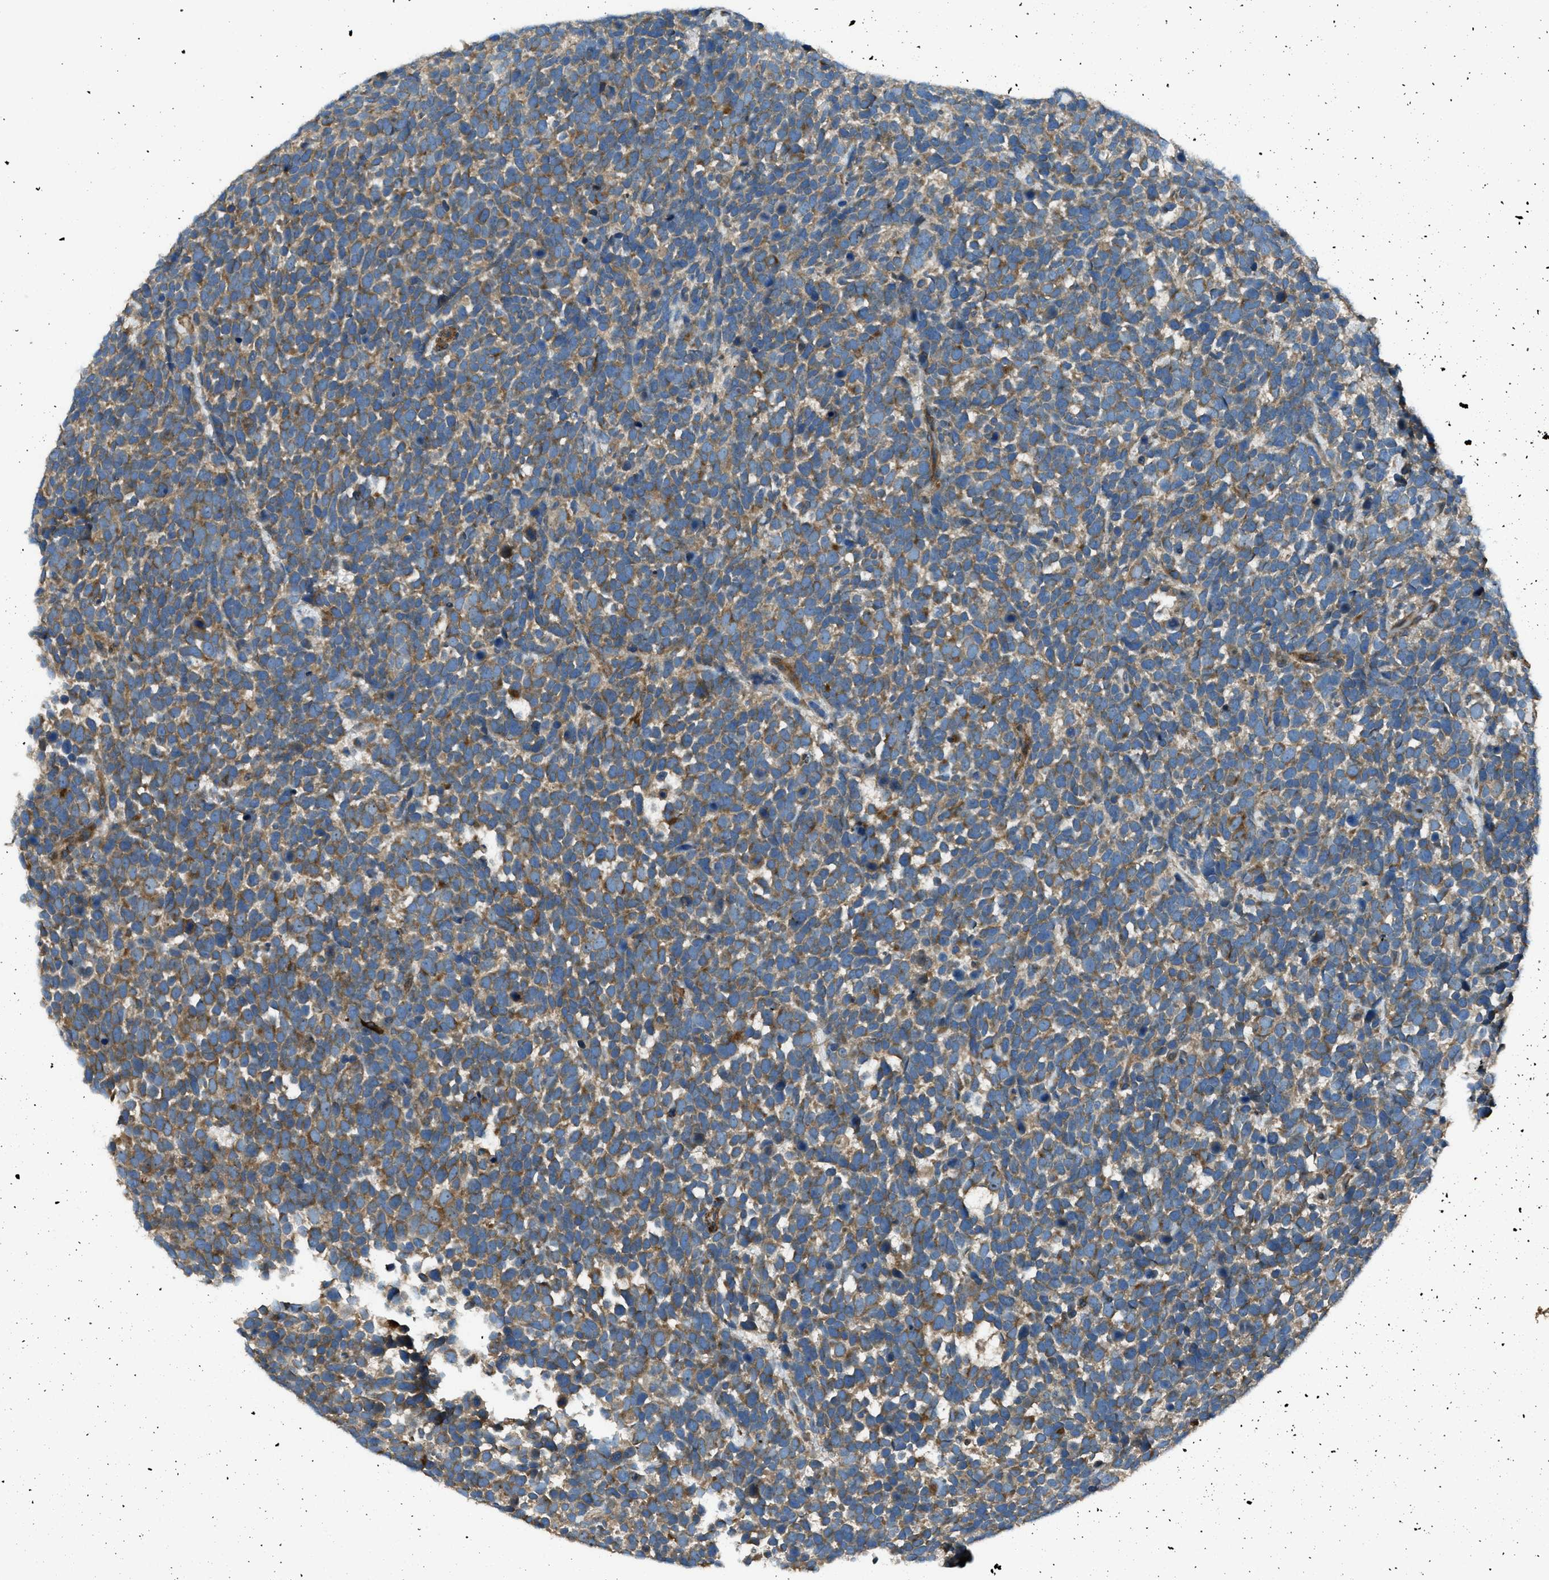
{"staining": {"intensity": "moderate", "quantity": ">75%", "location": "cytoplasmic/membranous"}, "tissue": "urothelial cancer", "cell_type": "Tumor cells", "image_type": "cancer", "snomed": [{"axis": "morphology", "description": "Urothelial carcinoma, High grade"}, {"axis": "topography", "description": "Urinary bladder"}], "caption": "DAB (3,3'-diaminobenzidine) immunohistochemical staining of human urothelial carcinoma (high-grade) exhibits moderate cytoplasmic/membranous protein expression in approximately >75% of tumor cells.", "gene": "VEZT", "patient": {"sex": "female", "age": 82}}